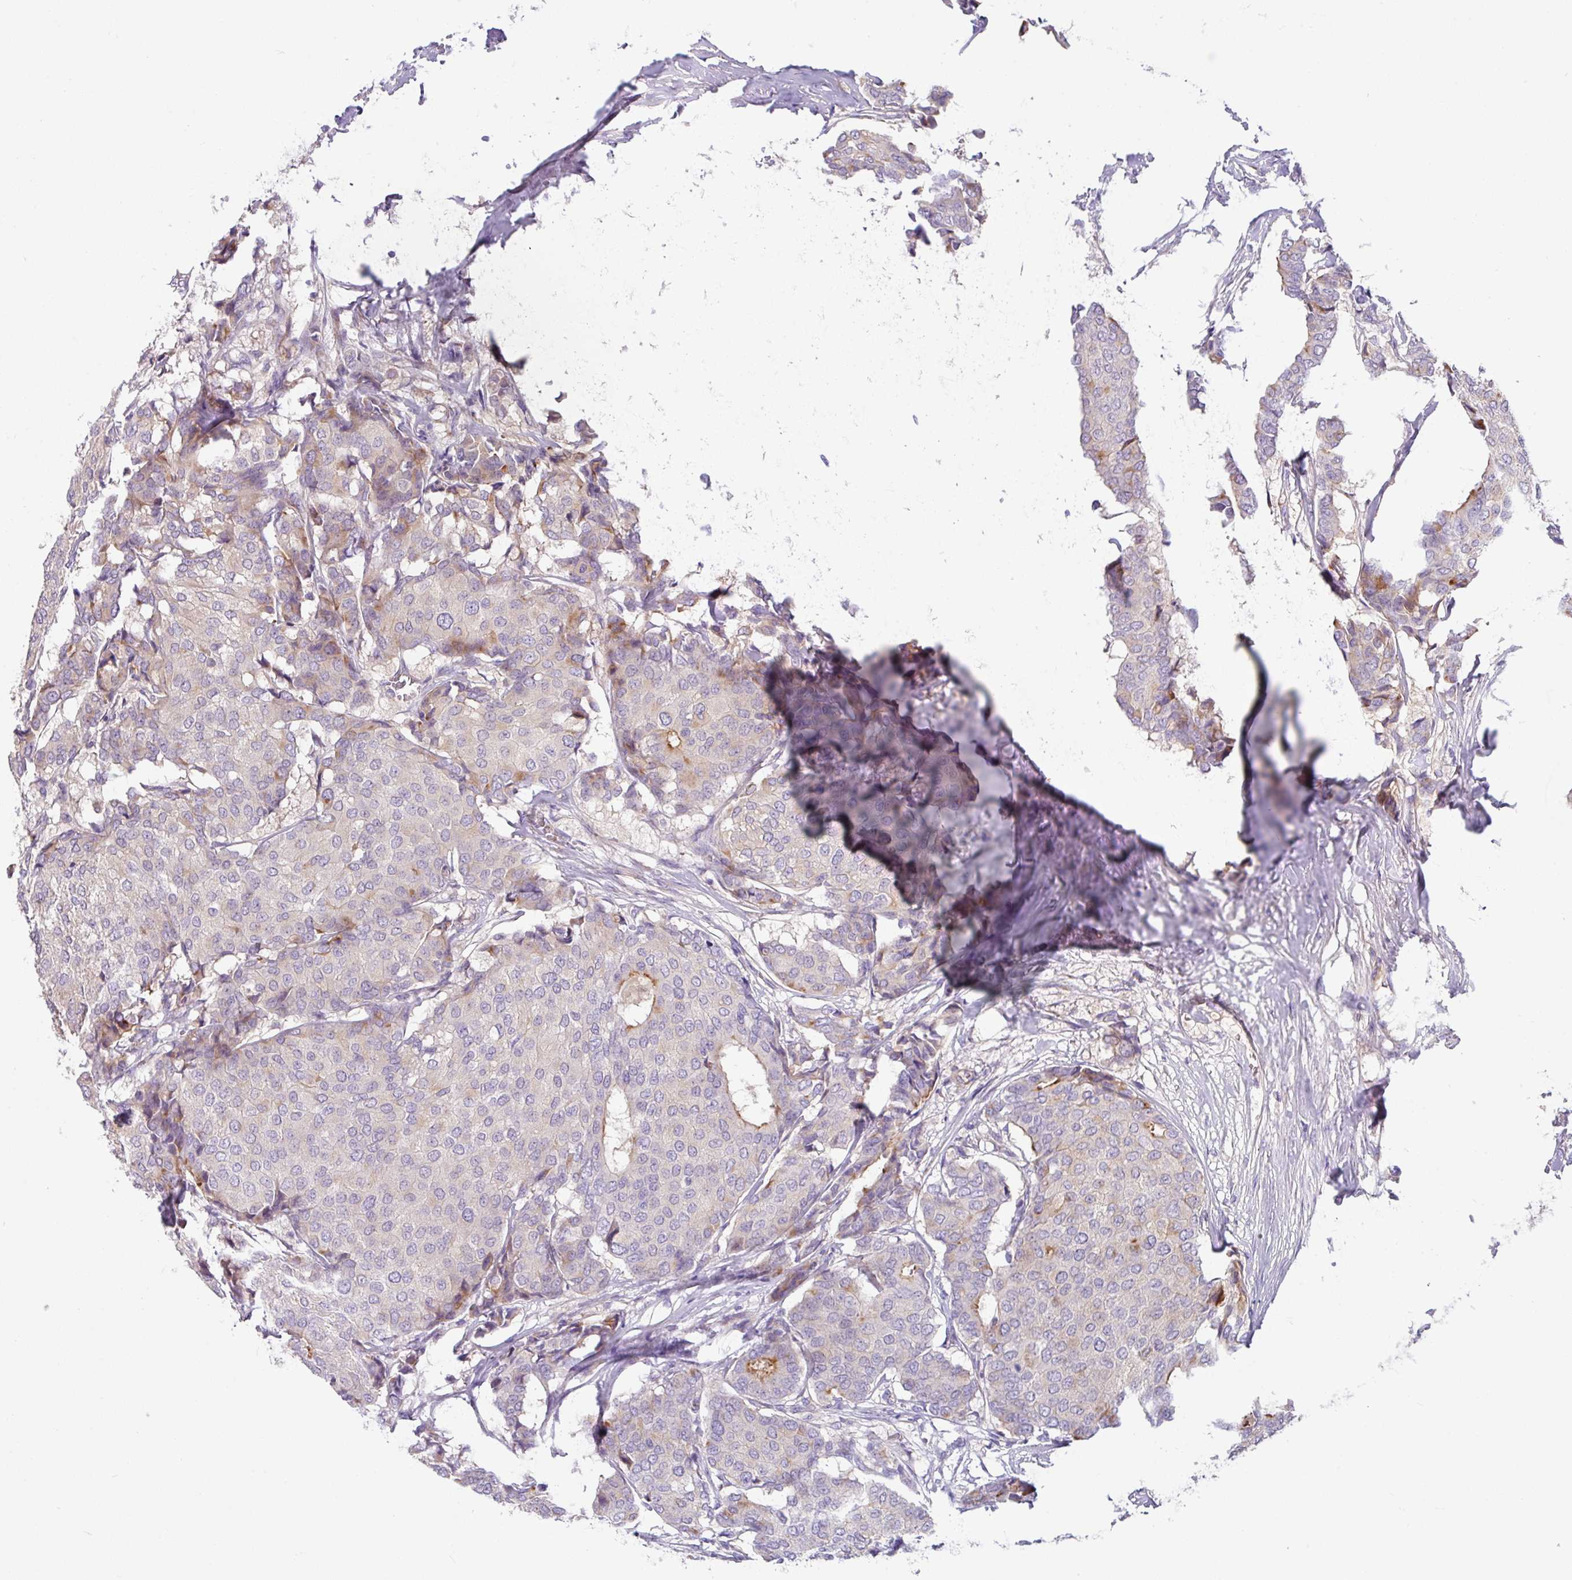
{"staining": {"intensity": "weak", "quantity": "<25%", "location": "cytoplasmic/membranous"}, "tissue": "breast cancer", "cell_type": "Tumor cells", "image_type": "cancer", "snomed": [{"axis": "morphology", "description": "Duct carcinoma"}, {"axis": "topography", "description": "Breast"}], "caption": "This is a image of IHC staining of breast cancer, which shows no staining in tumor cells.", "gene": "CRISP3", "patient": {"sex": "female", "age": 75}}